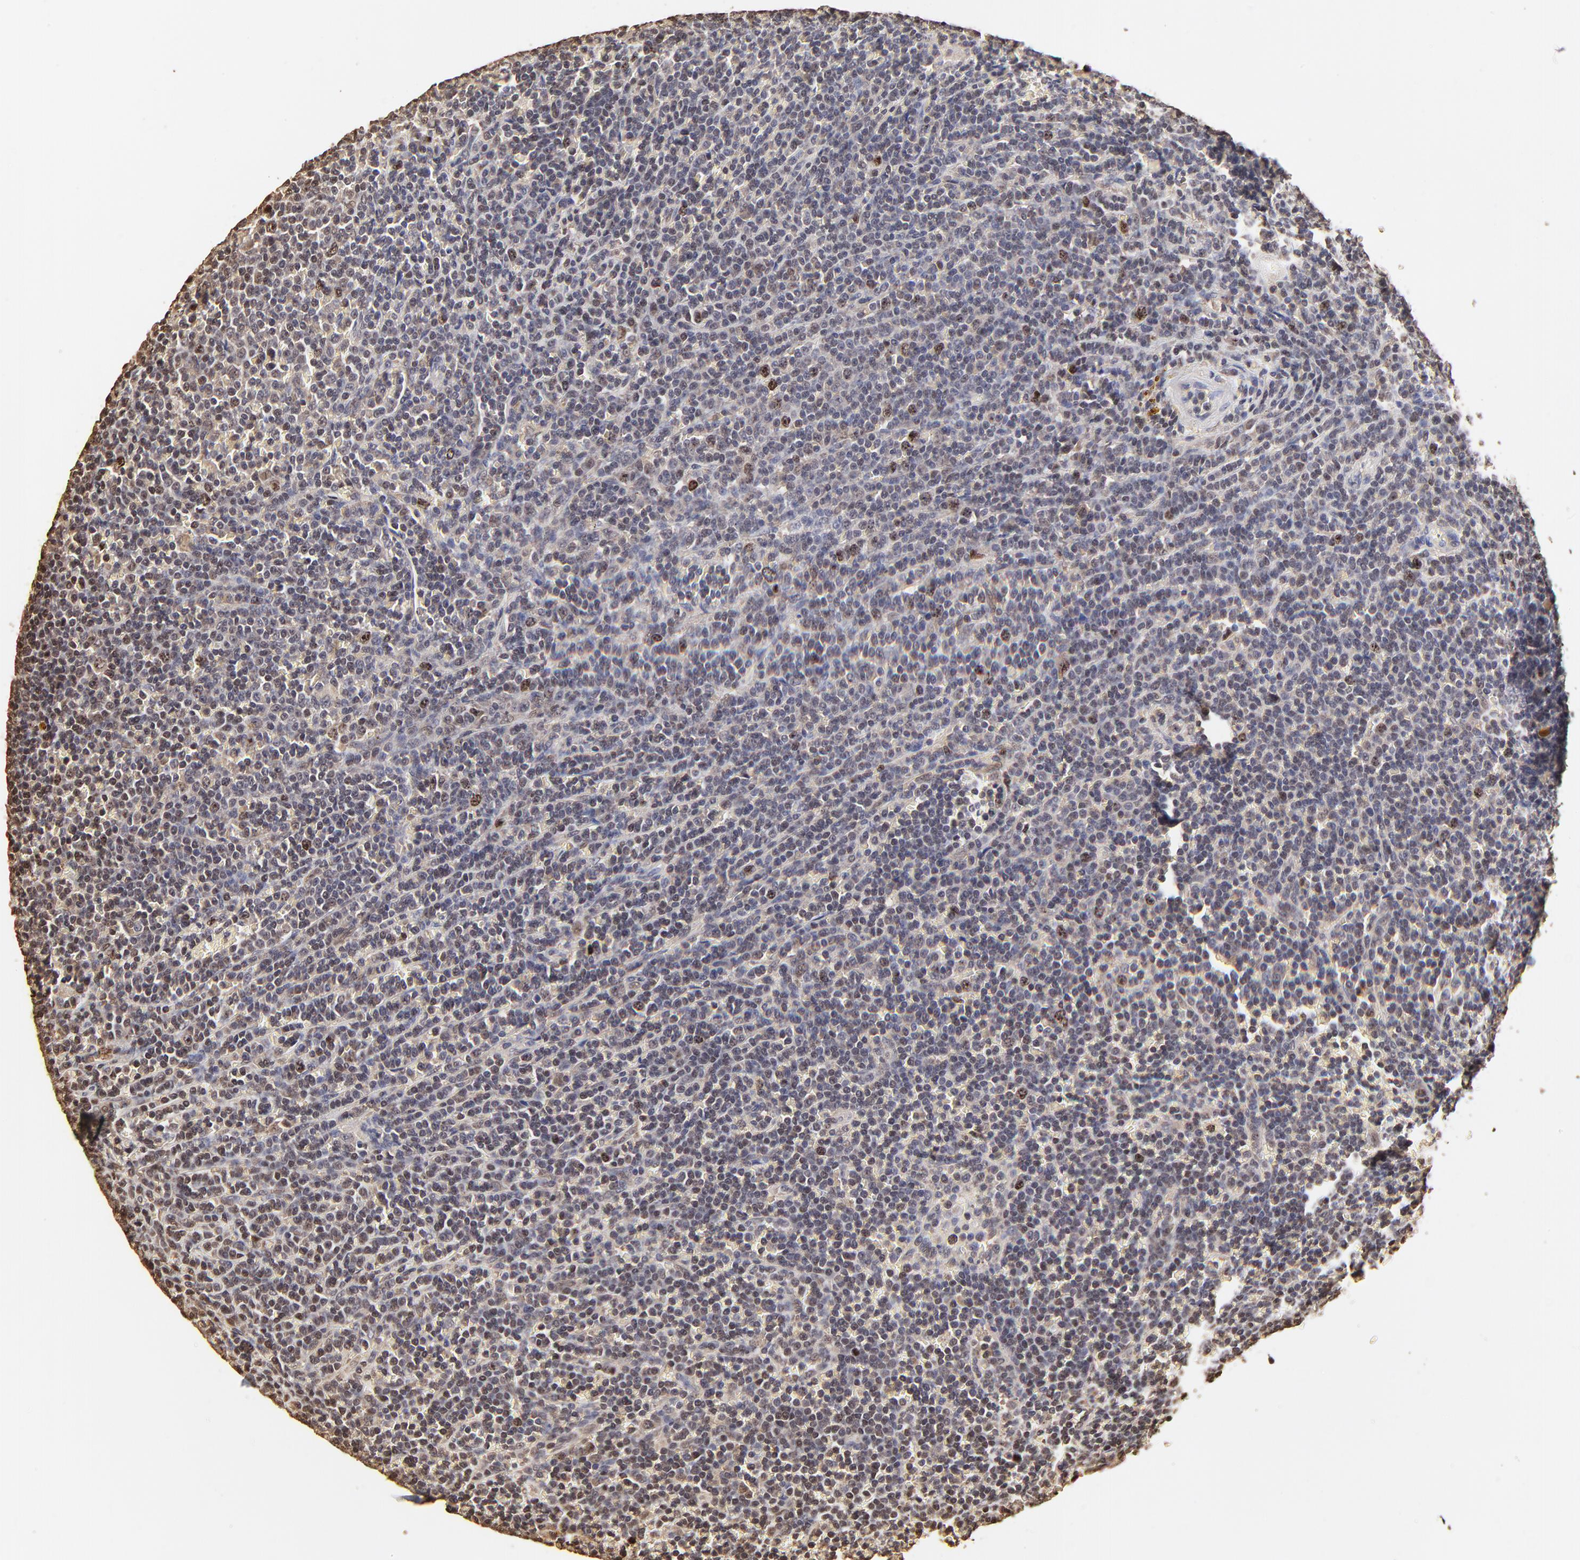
{"staining": {"intensity": "weak", "quantity": "25%-75%", "location": "nuclear"}, "tissue": "lymphoma", "cell_type": "Tumor cells", "image_type": "cancer", "snomed": [{"axis": "morphology", "description": "Malignant lymphoma, non-Hodgkin's type, Low grade"}, {"axis": "topography", "description": "Spleen"}], "caption": "Brown immunohistochemical staining in malignant lymphoma, non-Hodgkin's type (low-grade) exhibits weak nuclear positivity in about 25%-75% of tumor cells.", "gene": "BIRC5", "patient": {"sex": "male", "age": 80}}